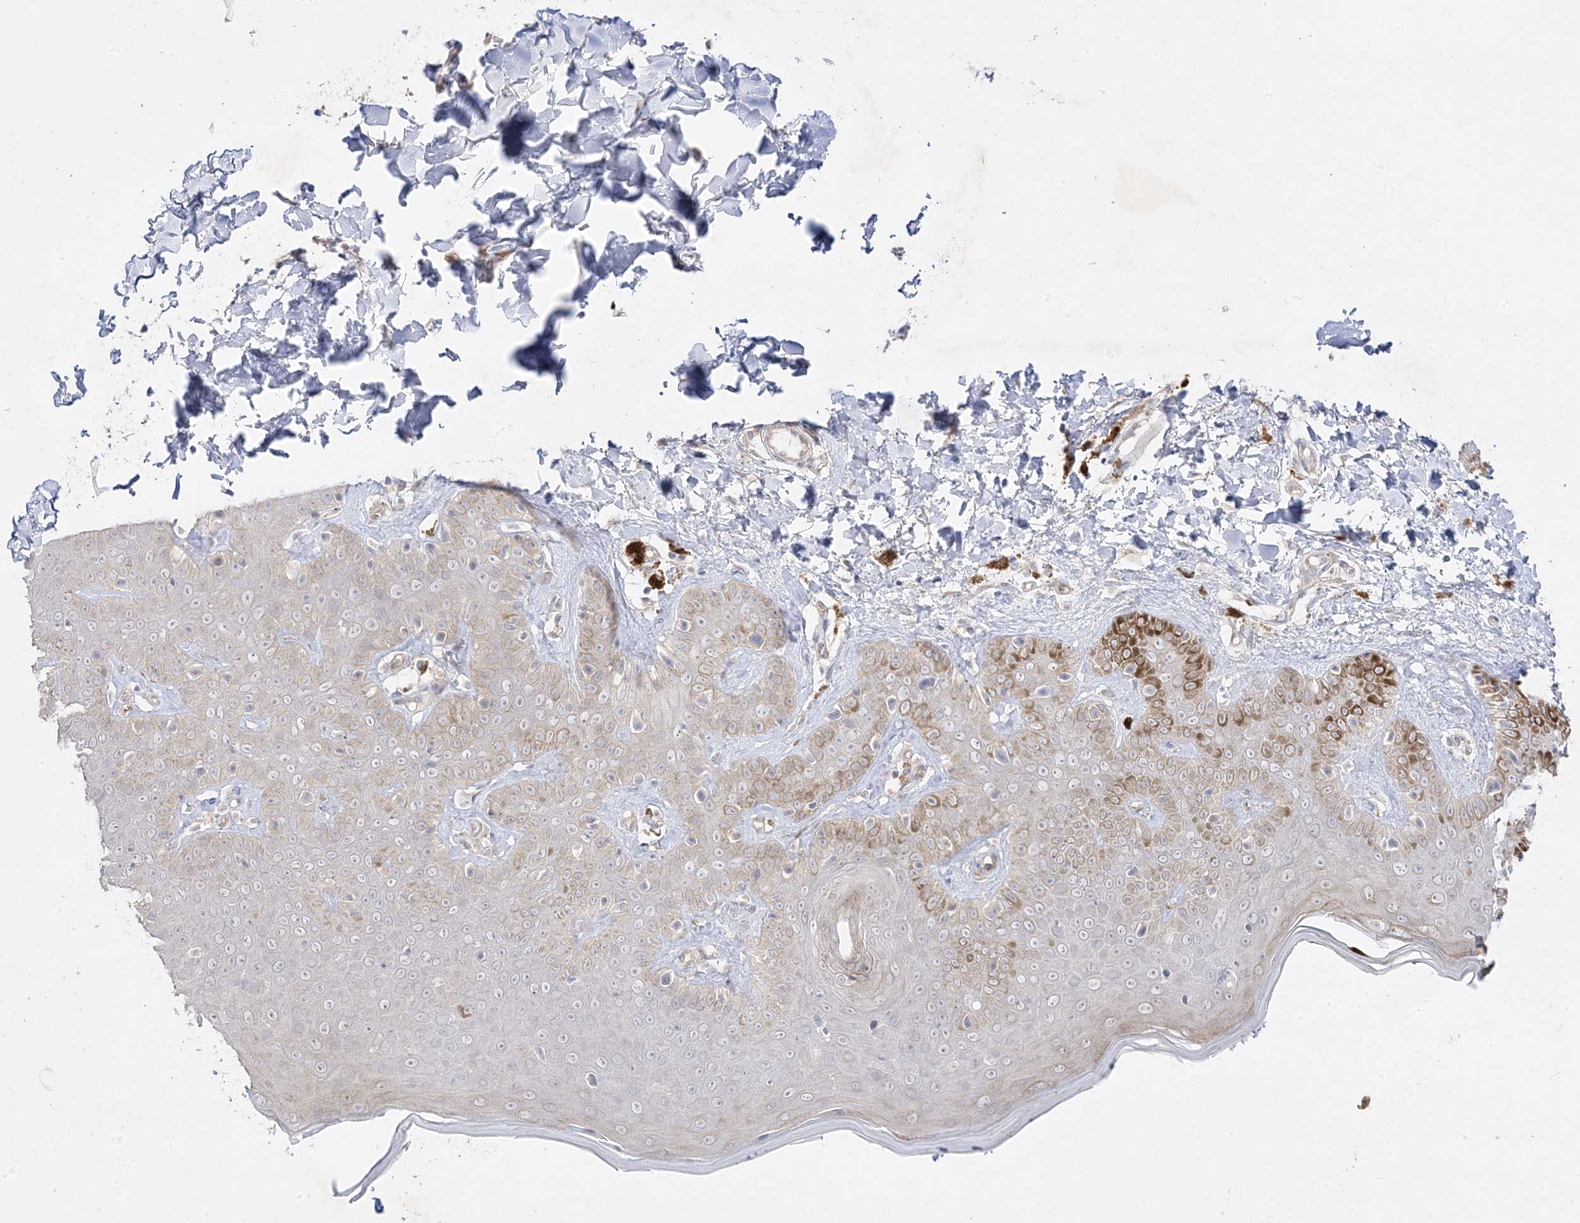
{"staining": {"intensity": "weak", "quantity": "<25%", "location": "cytoplasmic/membranous"}, "tissue": "skin", "cell_type": "Fibroblasts", "image_type": "normal", "snomed": [{"axis": "morphology", "description": "Normal tissue, NOS"}, {"axis": "topography", "description": "Skin"}], "caption": "Immunohistochemical staining of benign skin displays no significant expression in fibroblasts.", "gene": "C2CD2", "patient": {"sex": "male", "age": 52}}